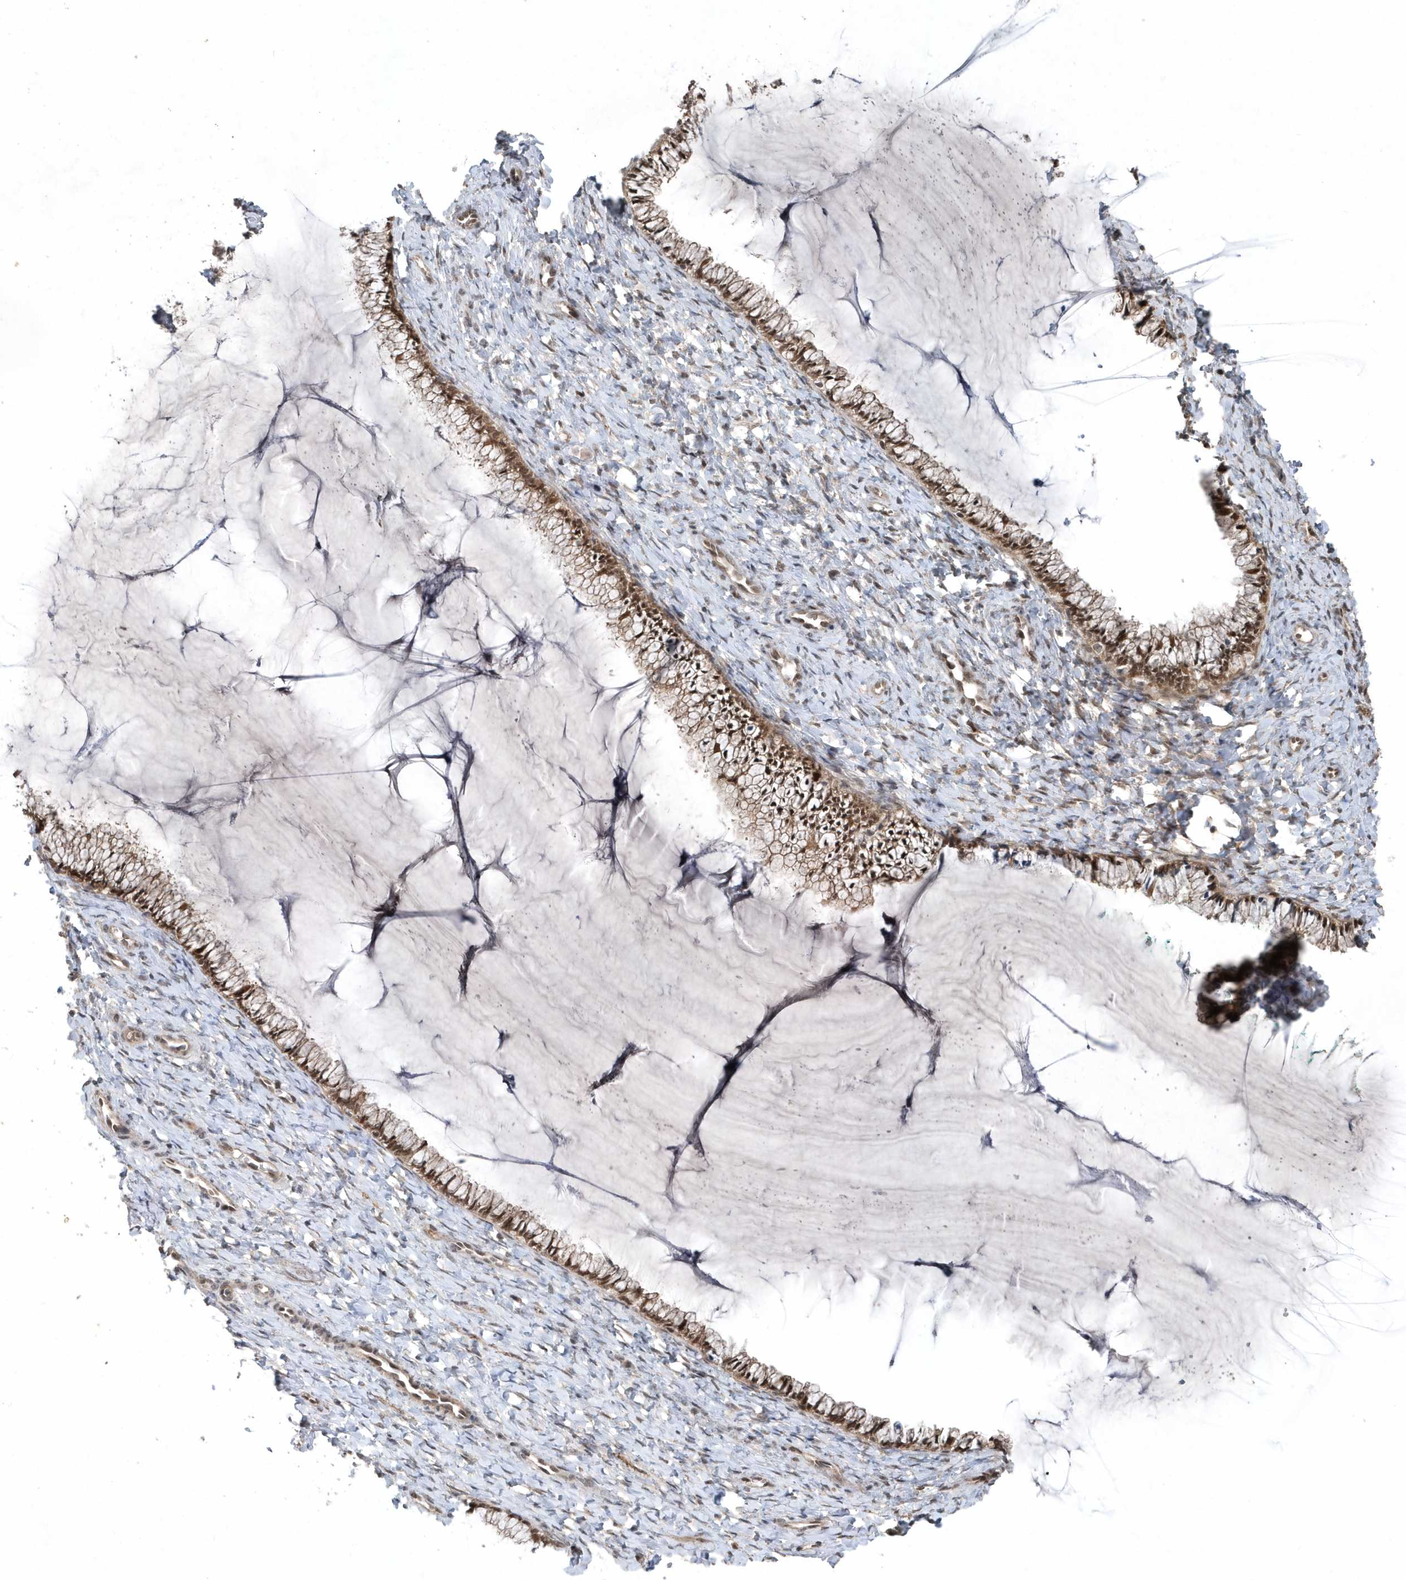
{"staining": {"intensity": "moderate", "quantity": ">75%", "location": "cytoplasmic/membranous,nuclear"}, "tissue": "cervix", "cell_type": "Glandular cells", "image_type": "normal", "snomed": [{"axis": "morphology", "description": "Normal tissue, NOS"}, {"axis": "morphology", "description": "Adenocarcinoma, NOS"}, {"axis": "topography", "description": "Cervix"}], "caption": "Immunohistochemistry (DAB (3,3'-diaminobenzidine)) staining of benign human cervix exhibits moderate cytoplasmic/membranous,nuclear protein expression in about >75% of glandular cells. (Stains: DAB (3,3'-diaminobenzidine) in brown, nuclei in blue, Microscopy: brightfield microscopy at high magnification).", "gene": "QTRT2", "patient": {"sex": "female", "age": 29}}